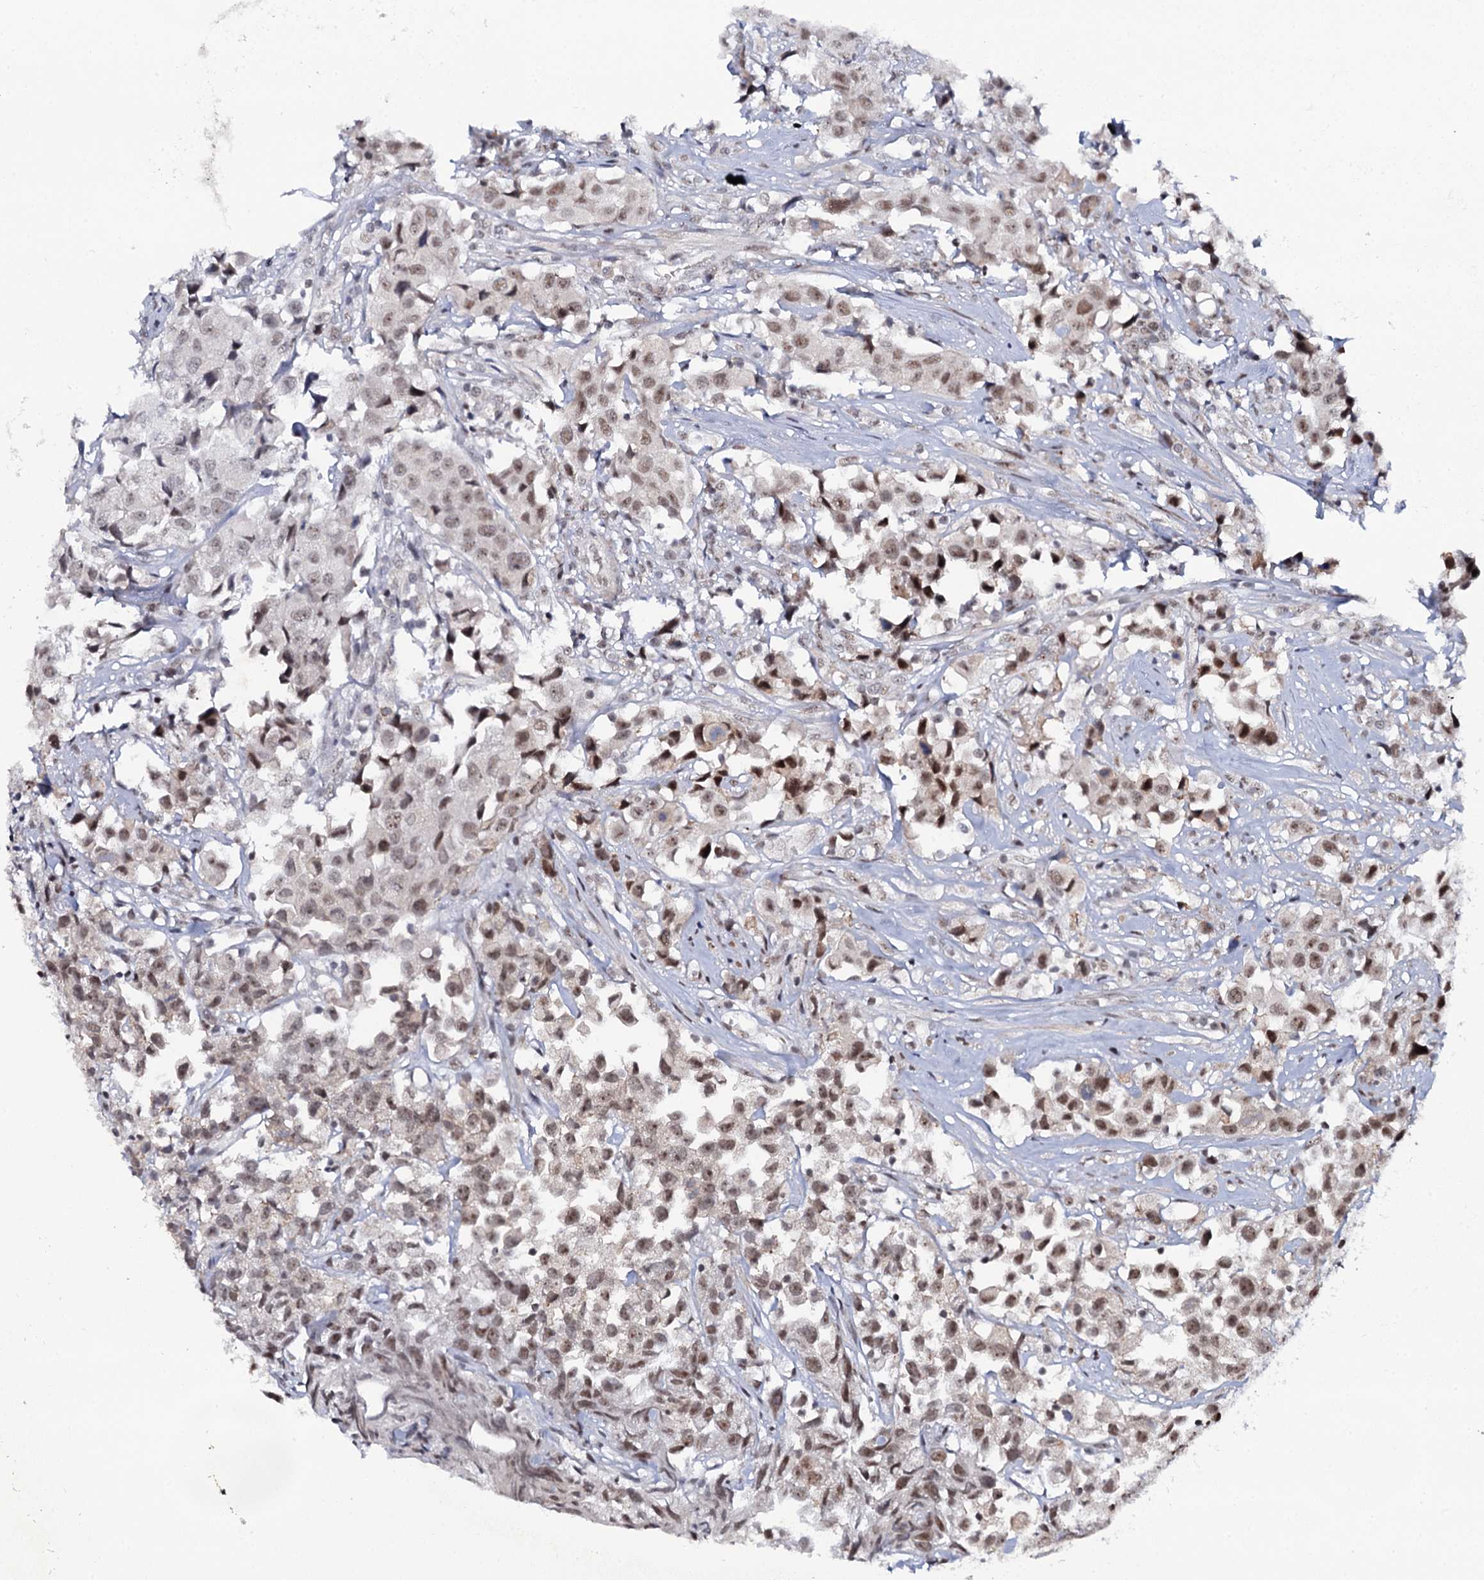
{"staining": {"intensity": "moderate", "quantity": ">75%", "location": "nuclear"}, "tissue": "urothelial cancer", "cell_type": "Tumor cells", "image_type": "cancer", "snomed": [{"axis": "morphology", "description": "Urothelial carcinoma, High grade"}, {"axis": "topography", "description": "Urinary bladder"}], "caption": "Immunohistochemistry (IHC) (DAB (3,3'-diaminobenzidine)) staining of human urothelial carcinoma (high-grade) reveals moderate nuclear protein staining in approximately >75% of tumor cells.", "gene": "BUD13", "patient": {"sex": "female", "age": 75}}